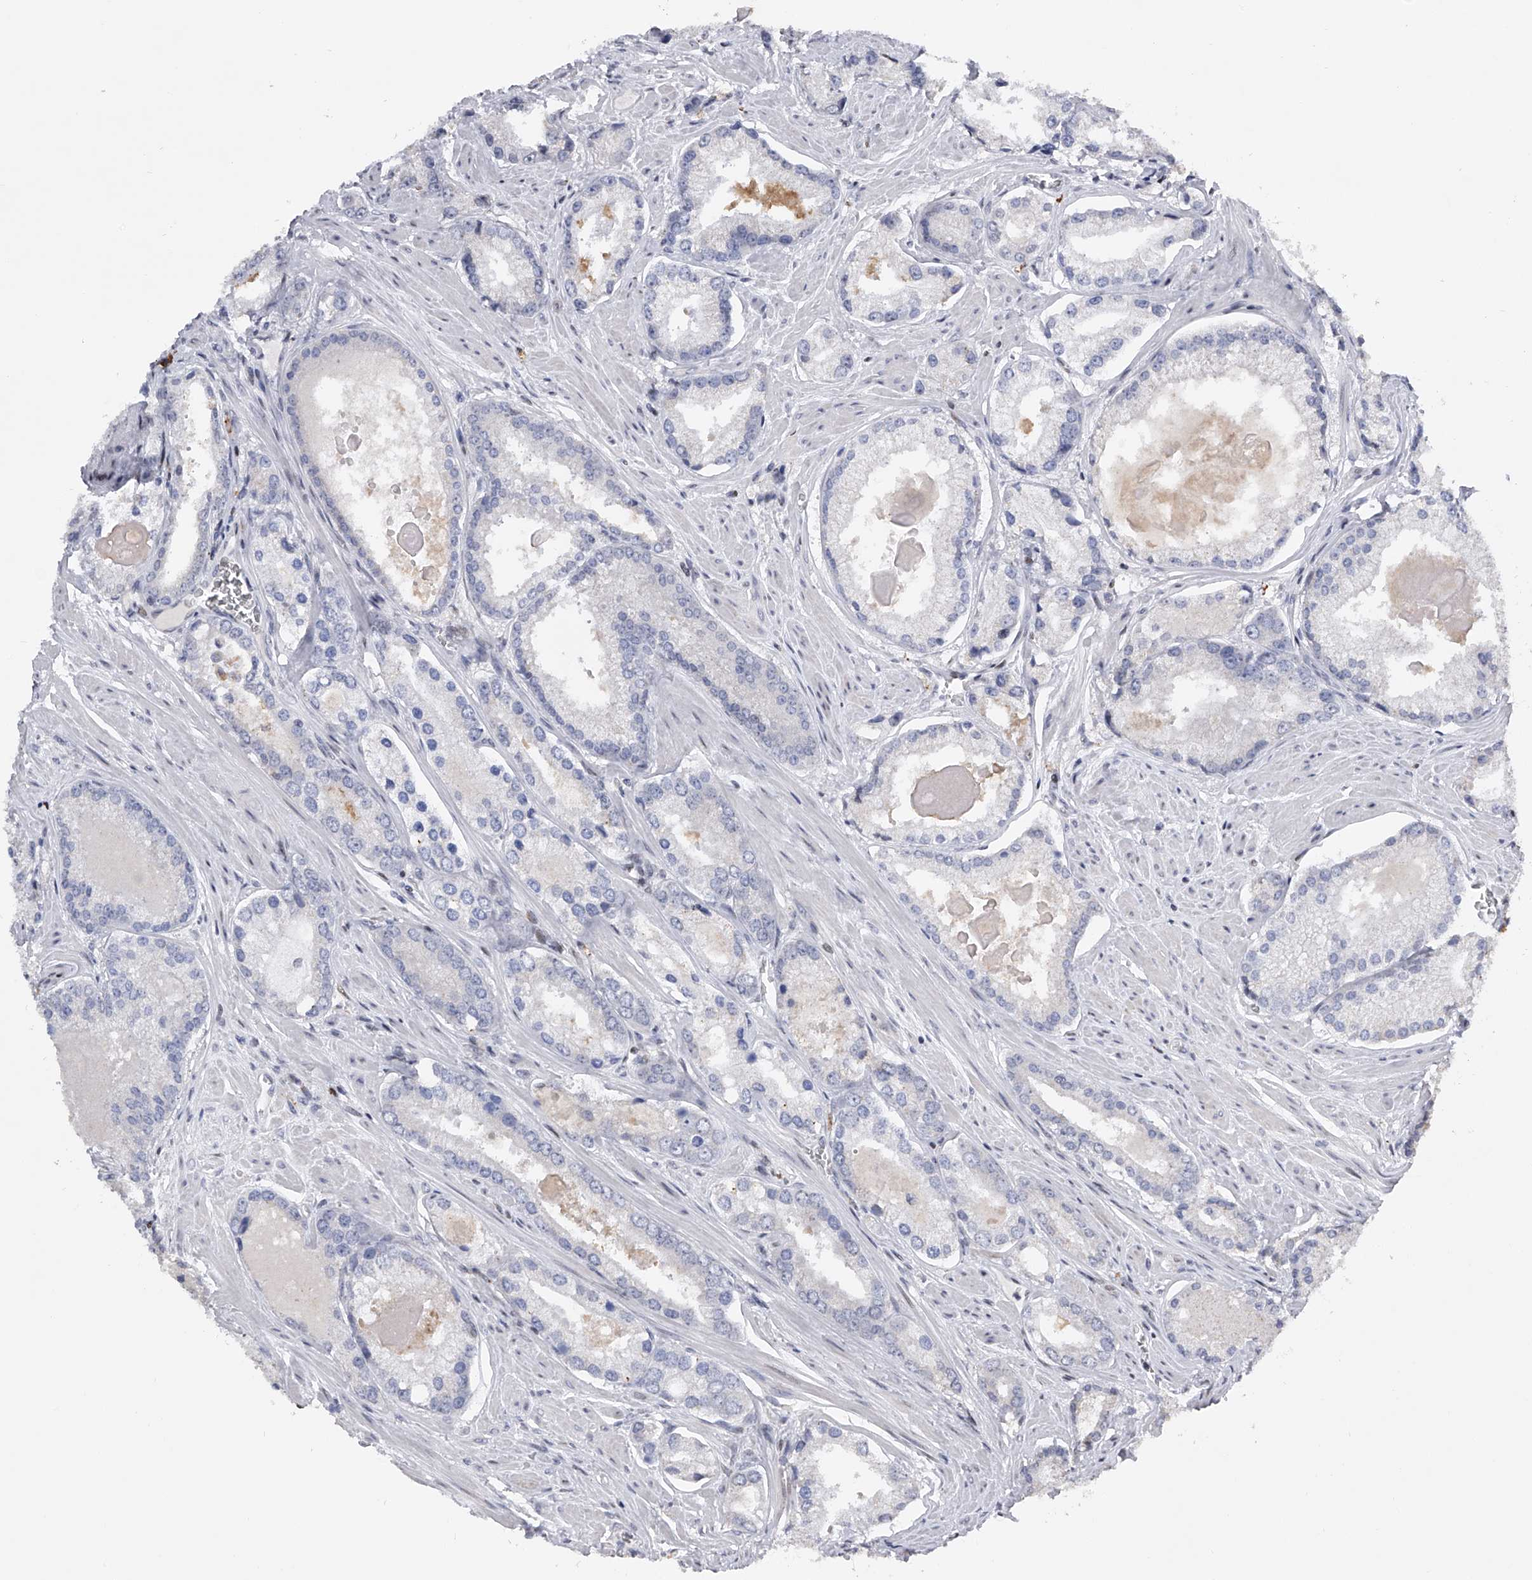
{"staining": {"intensity": "negative", "quantity": "none", "location": "none"}, "tissue": "prostate cancer", "cell_type": "Tumor cells", "image_type": "cancer", "snomed": [{"axis": "morphology", "description": "Adenocarcinoma, Low grade"}, {"axis": "topography", "description": "Prostate"}], "caption": "Micrograph shows no significant protein expression in tumor cells of prostate cancer.", "gene": "RWDD2A", "patient": {"sex": "male", "age": 54}}